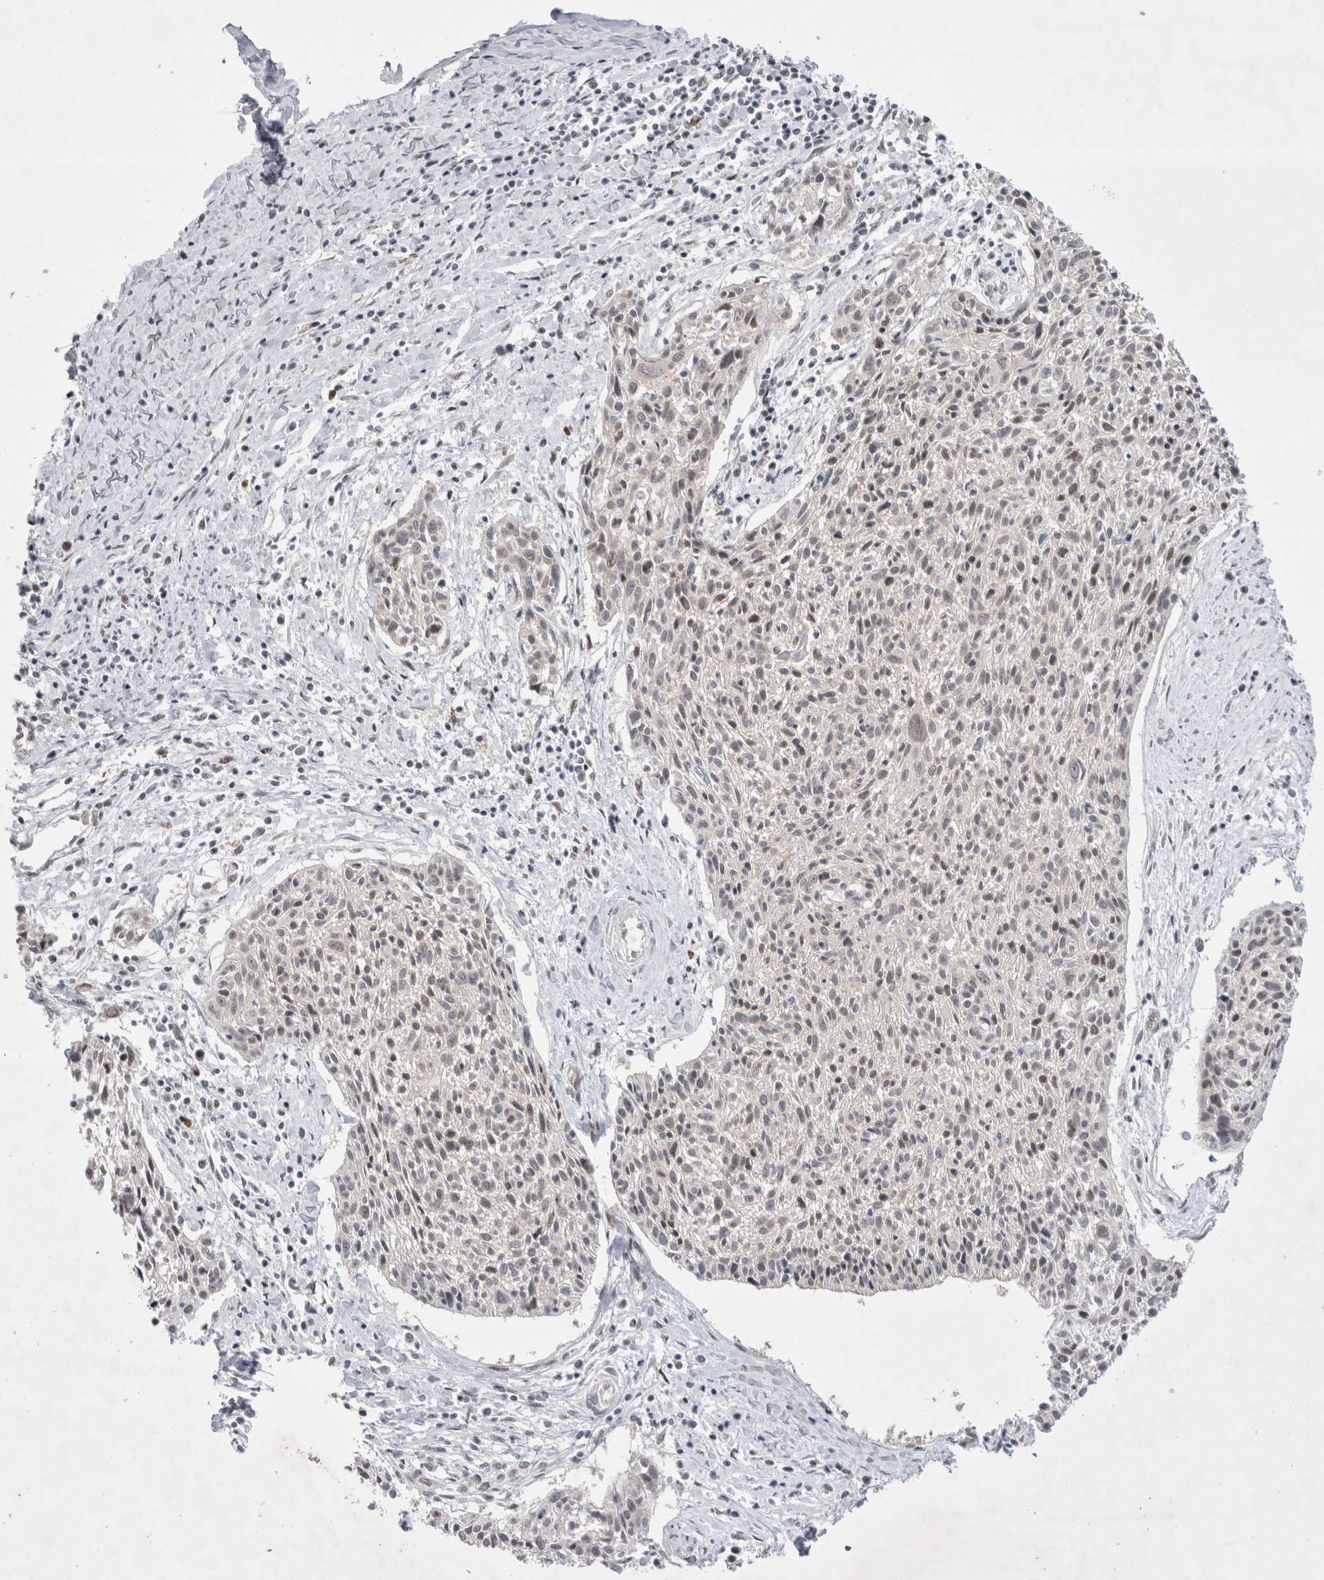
{"staining": {"intensity": "negative", "quantity": "none", "location": "none"}, "tissue": "cervical cancer", "cell_type": "Tumor cells", "image_type": "cancer", "snomed": [{"axis": "morphology", "description": "Squamous cell carcinoma, NOS"}, {"axis": "topography", "description": "Cervix"}], "caption": "This is an IHC micrograph of human cervical cancer (squamous cell carcinoma). There is no staining in tumor cells.", "gene": "WIPF2", "patient": {"sex": "female", "age": 51}}